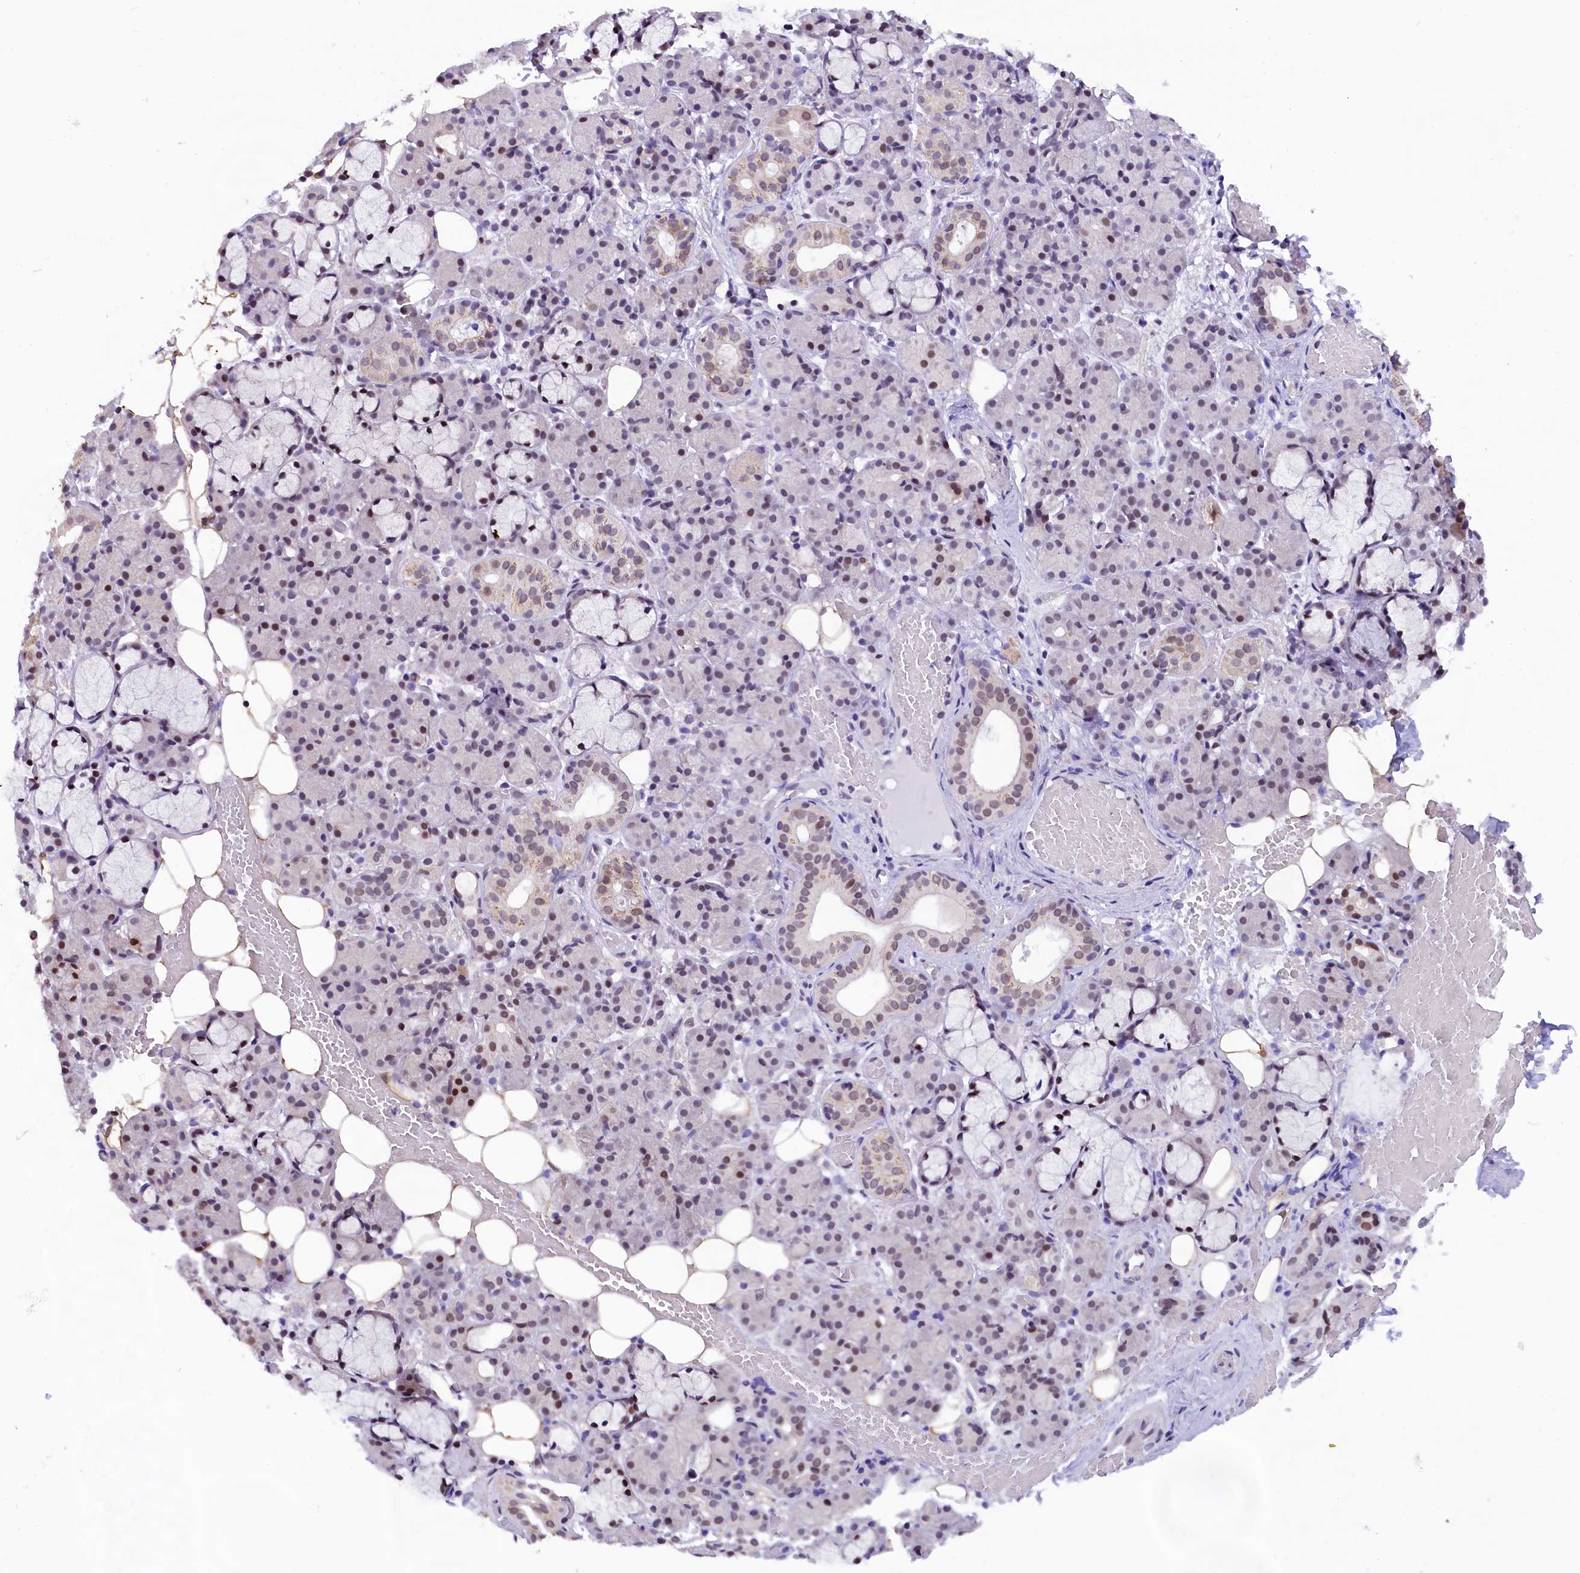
{"staining": {"intensity": "moderate", "quantity": "25%-75%", "location": "nuclear"}, "tissue": "salivary gland", "cell_type": "Glandular cells", "image_type": "normal", "snomed": [{"axis": "morphology", "description": "Normal tissue, NOS"}, {"axis": "topography", "description": "Salivary gland"}], "caption": "Benign salivary gland demonstrates moderate nuclear expression in approximately 25%-75% of glandular cells, visualized by immunohistochemistry.", "gene": "CDYL2", "patient": {"sex": "male", "age": 63}}